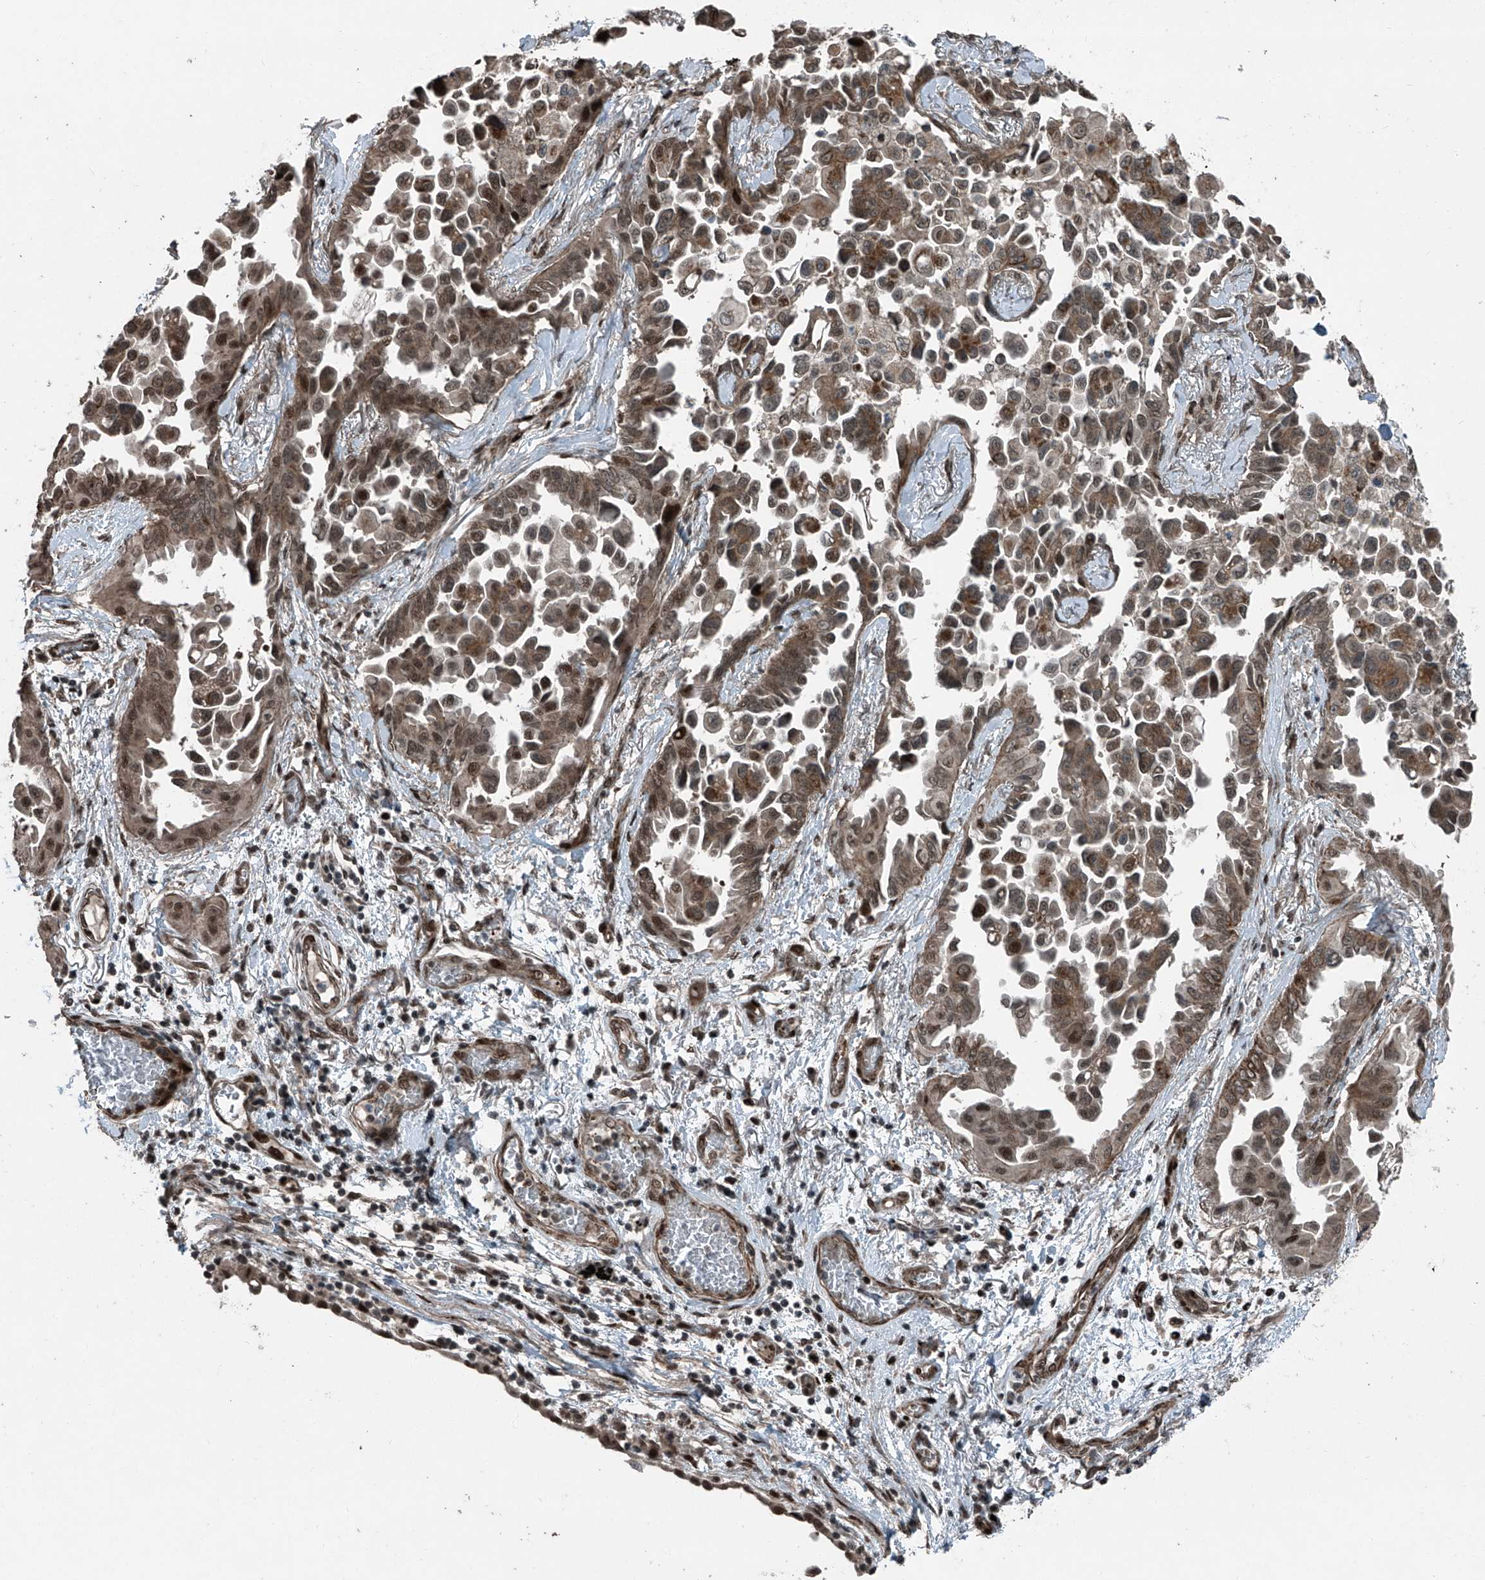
{"staining": {"intensity": "moderate", "quantity": ">75%", "location": "cytoplasmic/membranous,nuclear"}, "tissue": "lung cancer", "cell_type": "Tumor cells", "image_type": "cancer", "snomed": [{"axis": "morphology", "description": "Adenocarcinoma, NOS"}, {"axis": "topography", "description": "Lung"}], "caption": "Protein analysis of lung cancer tissue reveals moderate cytoplasmic/membranous and nuclear expression in about >75% of tumor cells. The staining was performed using DAB (3,3'-diaminobenzidine) to visualize the protein expression in brown, while the nuclei were stained in blue with hematoxylin (Magnification: 20x).", "gene": "ZNF570", "patient": {"sex": "female", "age": 67}}